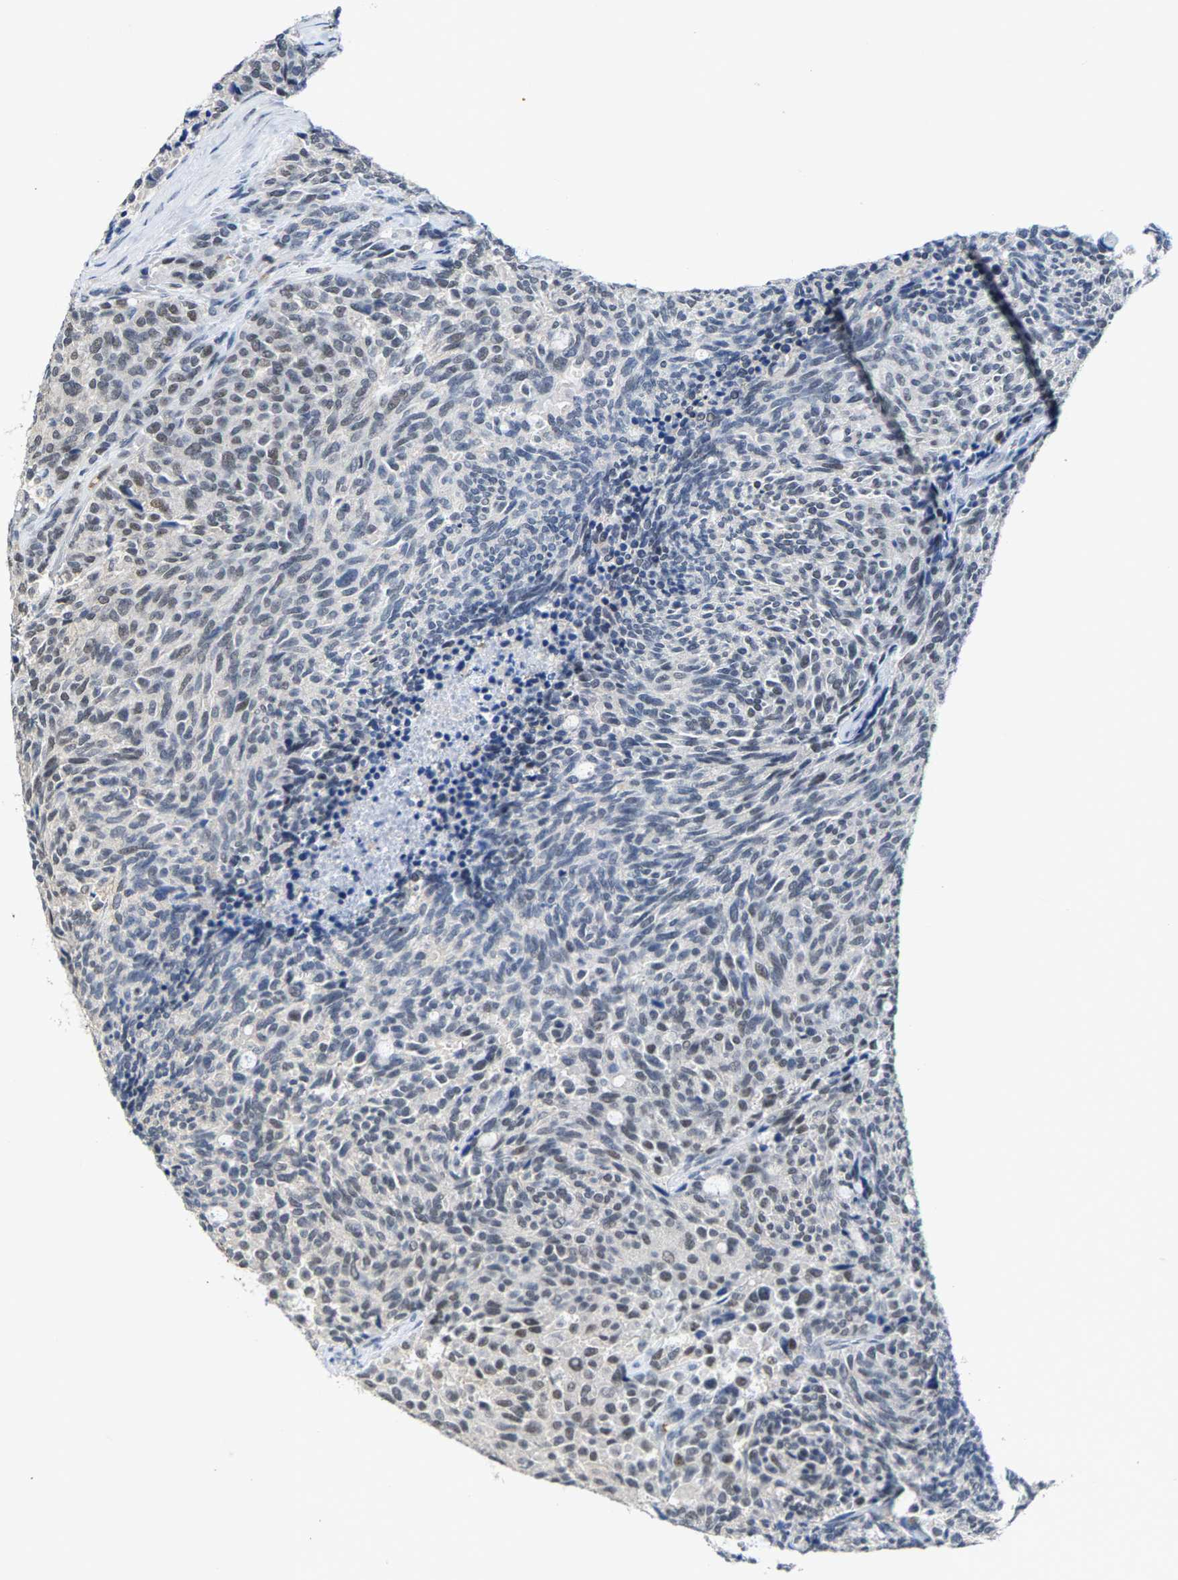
{"staining": {"intensity": "weak", "quantity": "<25%", "location": "nuclear"}, "tissue": "carcinoid", "cell_type": "Tumor cells", "image_type": "cancer", "snomed": [{"axis": "morphology", "description": "Carcinoid, malignant, NOS"}, {"axis": "topography", "description": "Pancreas"}], "caption": "DAB (3,3'-diaminobenzidine) immunohistochemical staining of human malignant carcinoid displays no significant expression in tumor cells.", "gene": "FGD3", "patient": {"sex": "female", "age": 54}}